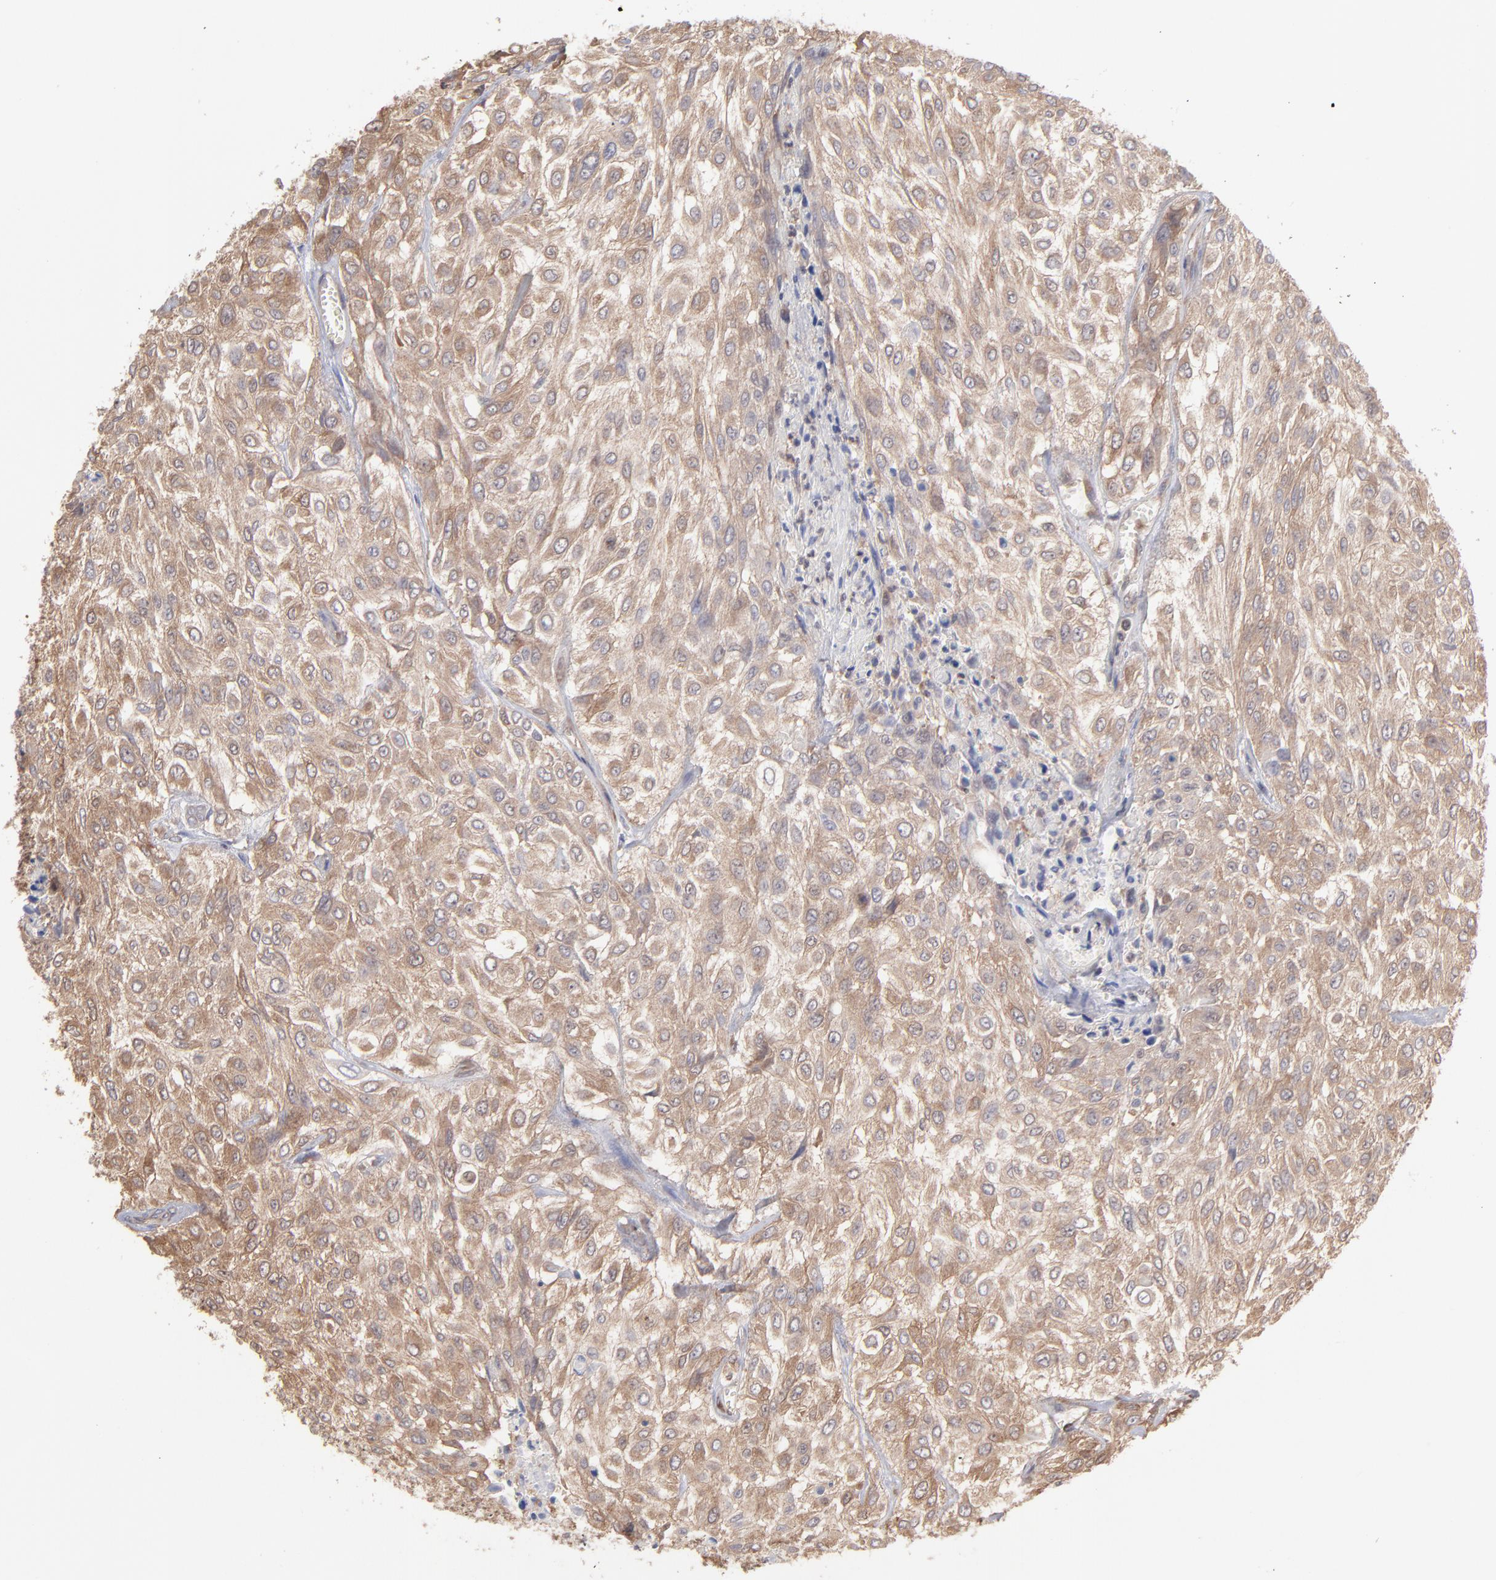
{"staining": {"intensity": "moderate", "quantity": ">75%", "location": "cytoplasmic/membranous"}, "tissue": "urothelial cancer", "cell_type": "Tumor cells", "image_type": "cancer", "snomed": [{"axis": "morphology", "description": "Urothelial carcinoma, High grade"}, {"axis": "topography", "description": "Urinary bladder"}], "caption": "Urothelial cancer stained with a brown dye shows moderate cytoplasmic/membranous positive staining in approximately >75% of tumor cells.", "gene": "MAPRE1", "patient": {"sex": "male", "age": 57}}